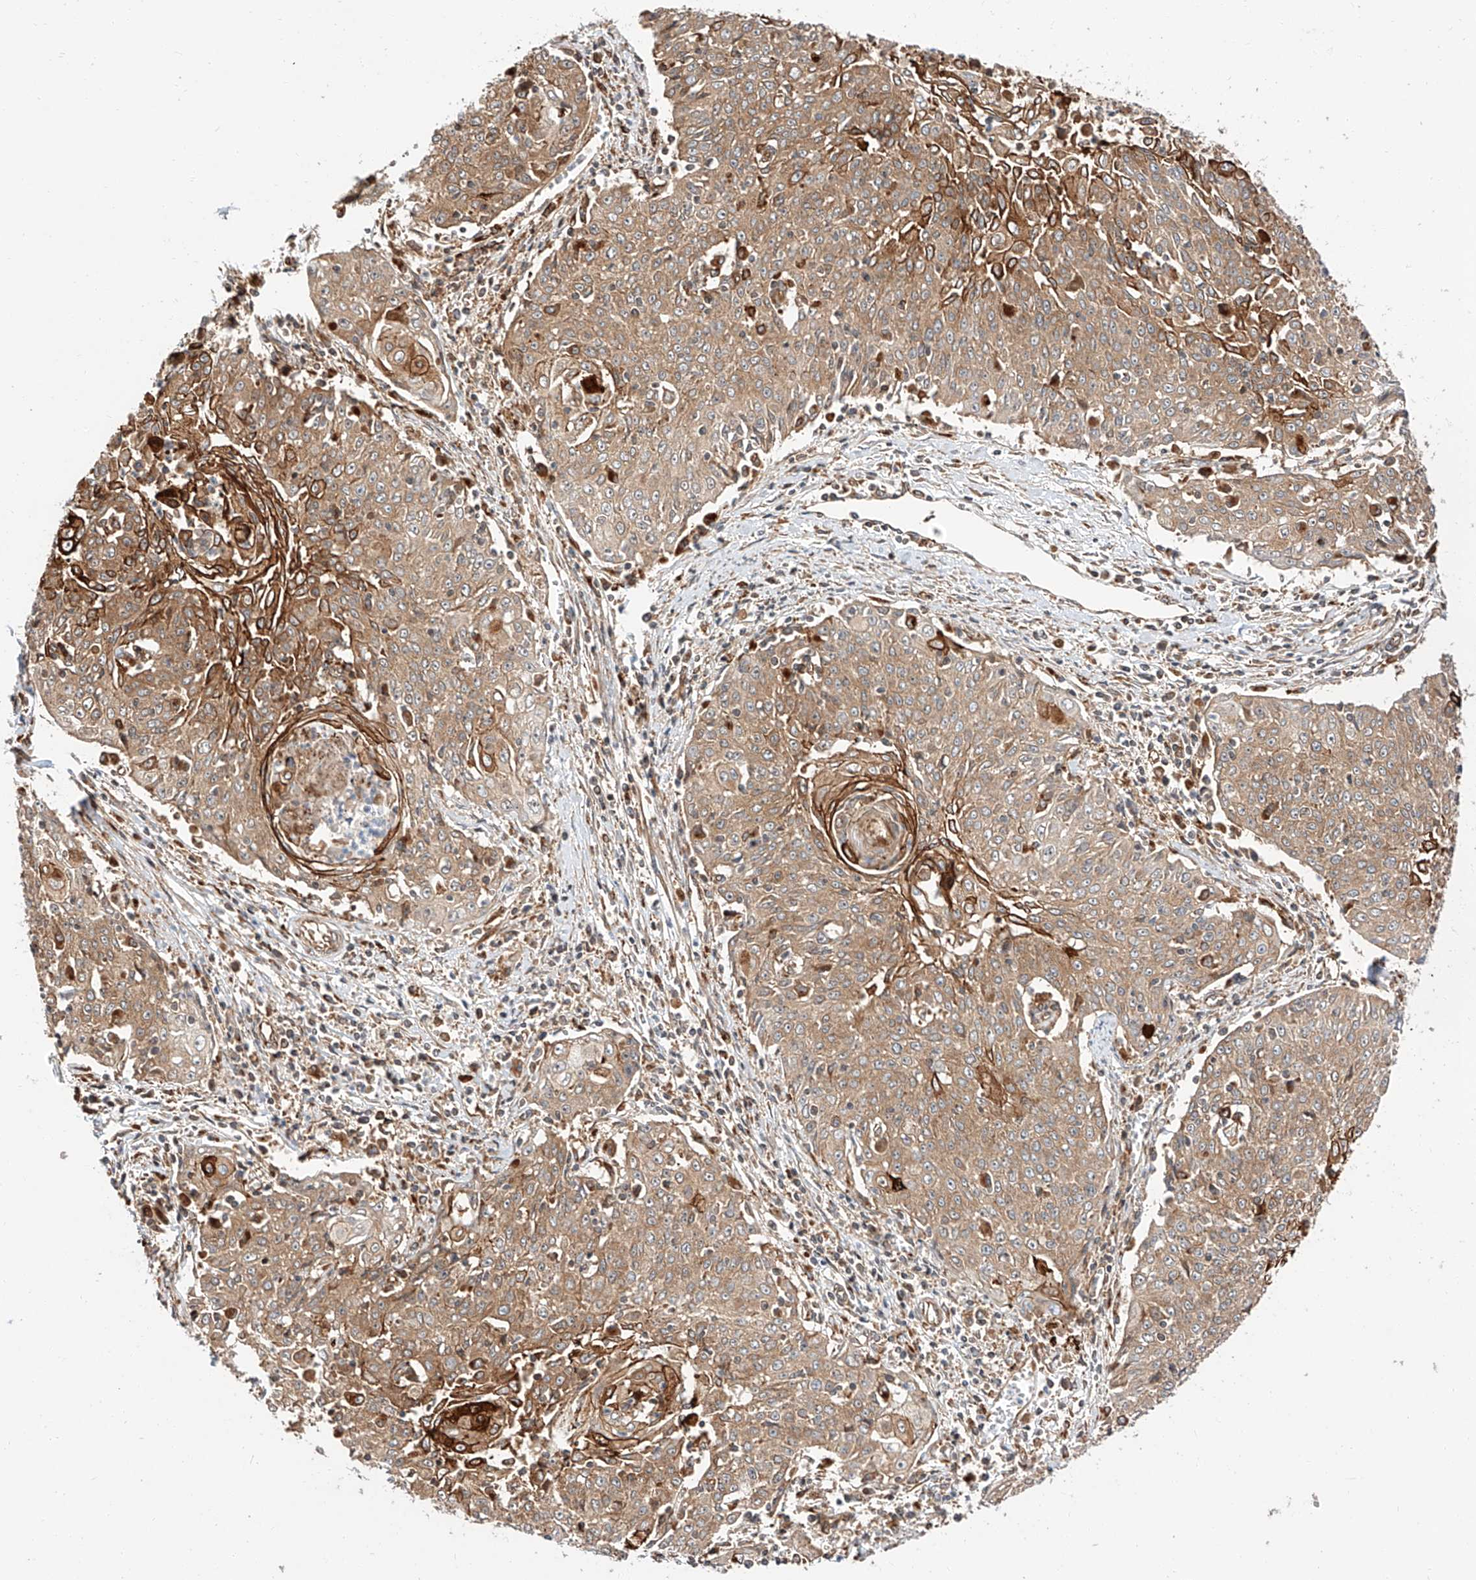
{"staining": {"intensity": "moderate", "quantity": ">75%", "location": "cytoplasmic/membranous"}, "tissue": "cervical cancer", "cell_type": "Tumor cells", "image_type": "cancer", "snomed": [{"axis": "morphology", "description": "Squamous cell carcinoma, NOS"}, {"axis": "topography", "description": "Cervix"}], "caption": "This is a histology image of IHC staining of cervical squamous cell carcinoma, which shows moderate expression in the cytoplasmic/membranous of tumor cells.", "gene": "ISCA2", "patient": {"sex": "female", "age": 48}}